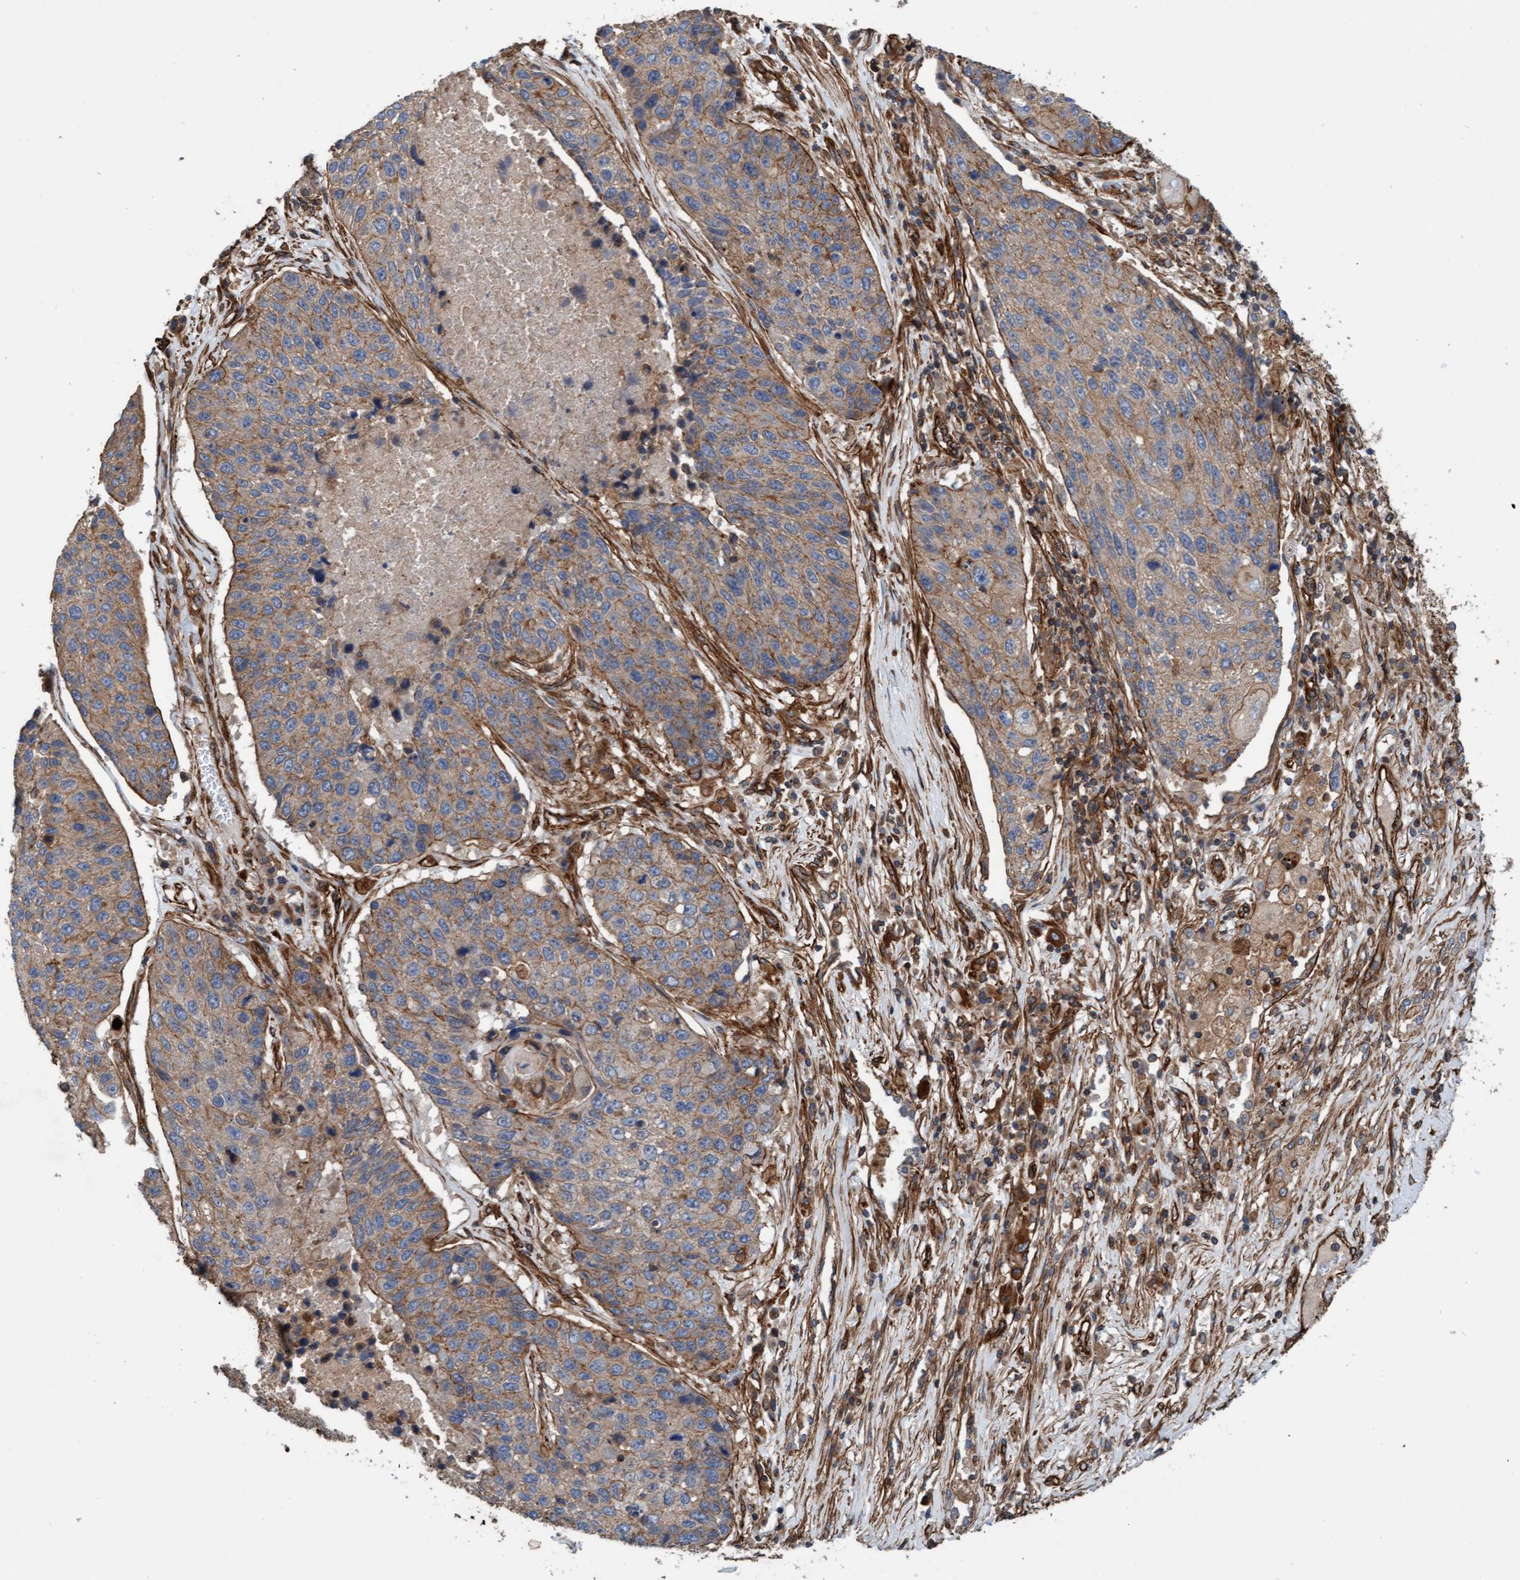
{"staining": {"intensity": "weak", "quantity": ">75%", "location": "cytoplasmic/membranous"}, "tissue": "lung cancer", "cell_type": "Tumor cells", "image_type": "cancer", "snomed": [{"axis": "morphology", "description": "Squamous cell carcinoma, NOS"}, {"axis": "topography", "description": "Lung"}], "caption": "Lung cancer stained with immunohistochemistry (IHC) reveals weak cytoplasmic/membranous staining in about >75% of tumor cells. The staining is performed using DAB brown chromogen to label protein expression. The nuclei are counter-stained blue using hematoxylin.", "gene": "STXBP4", "patient": {"sex": "male", "age": 61}}